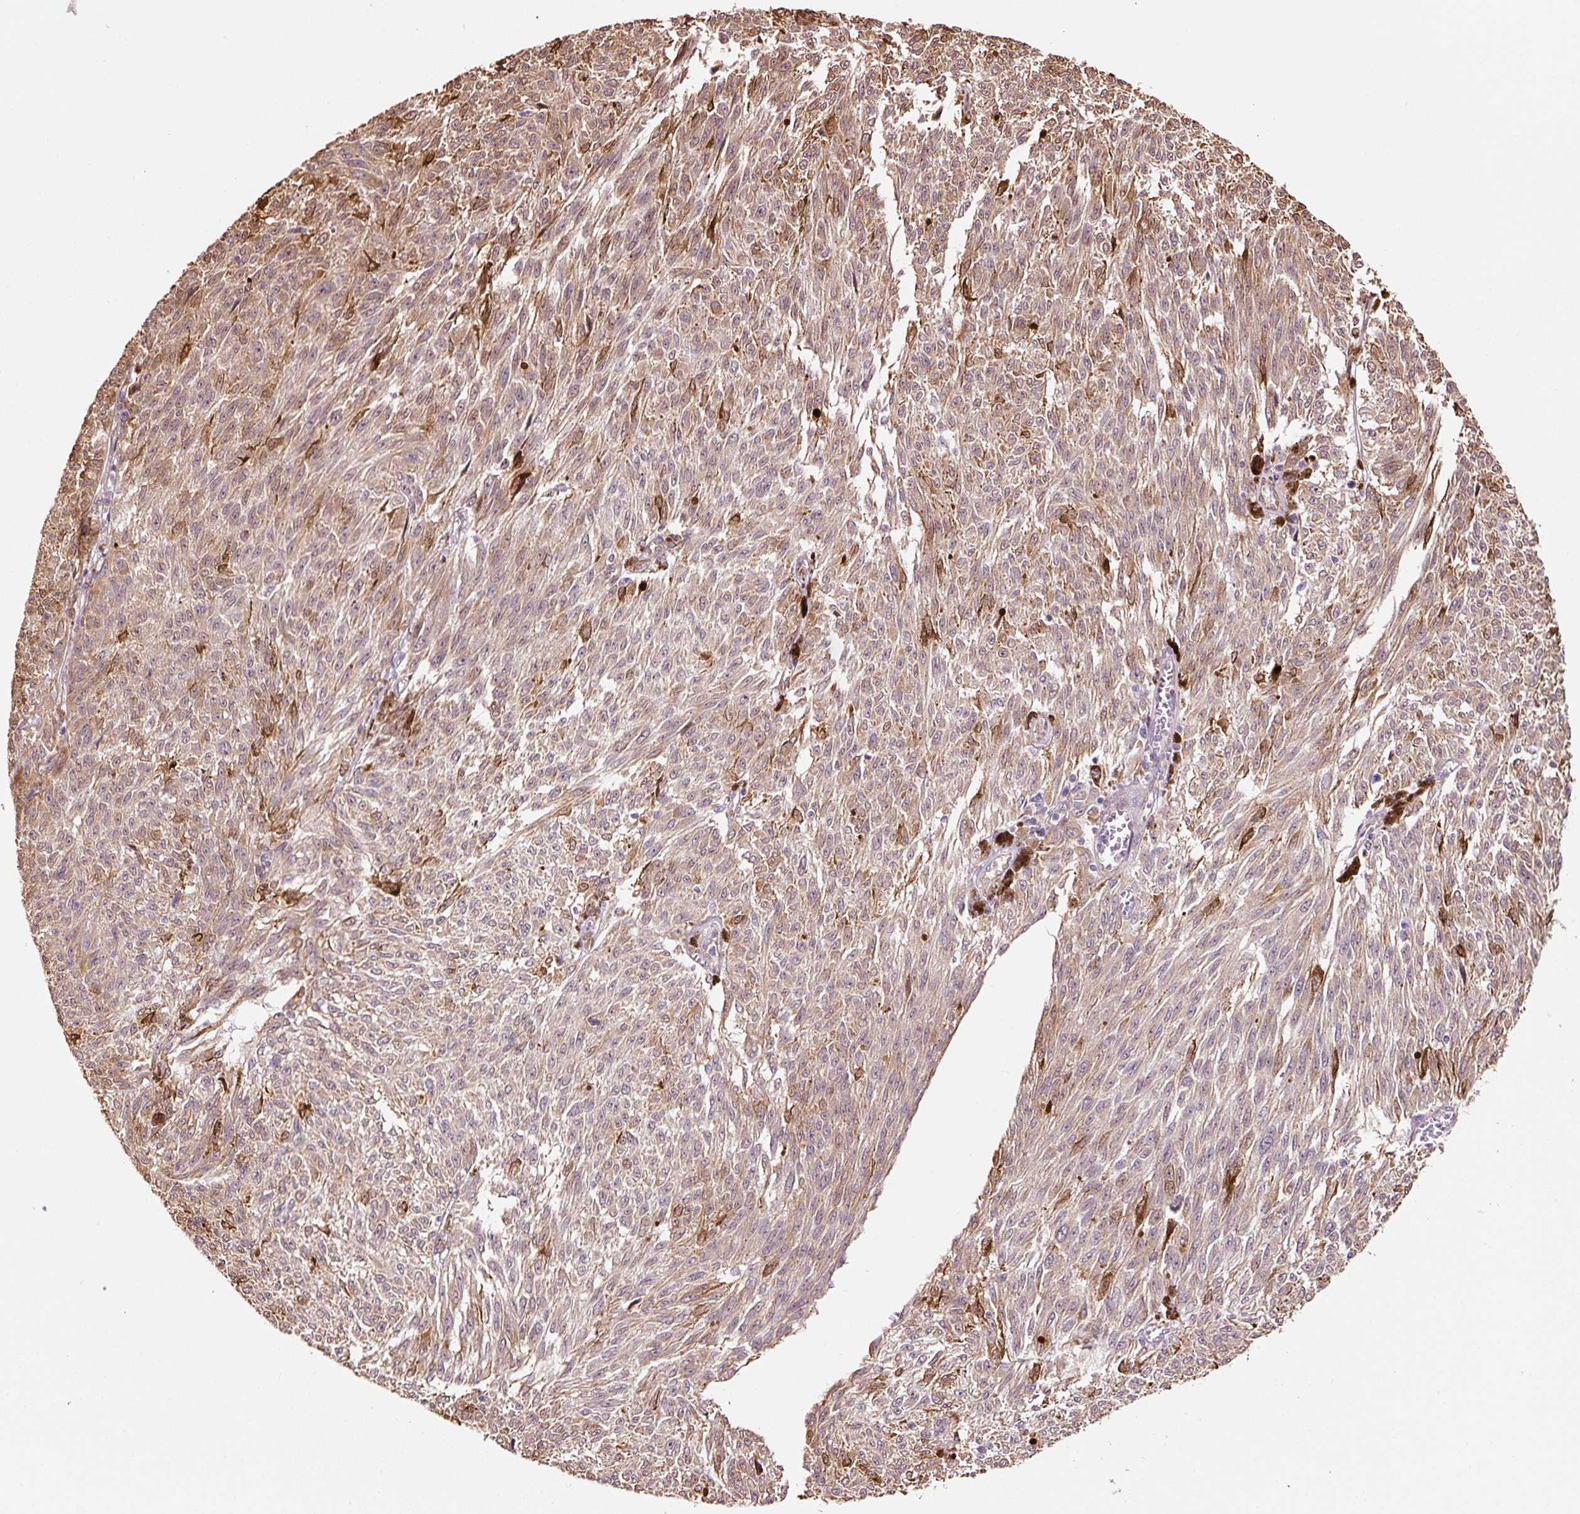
{"staining": {"intensity": "weak", "quantity": "25%-75%", "location": "cytoplasmic/membranous"}, "tissue": "melanoma", "cell_type": "Tumor cells", "image_type": "cancer", "snomed": [{"axis": "morphology", "description": "Malignant melanoma, NOS"}, {"axis": "topography", "description": "Skin"}], "caption": "Melanoma was stained to show a protein in brown. There is low levels of weak cytoplasmic/membranous staining in approximately 25%-75% of tumor cells.", "gene": "ETF1", "patient": {"sex": "female", "age": 72}}